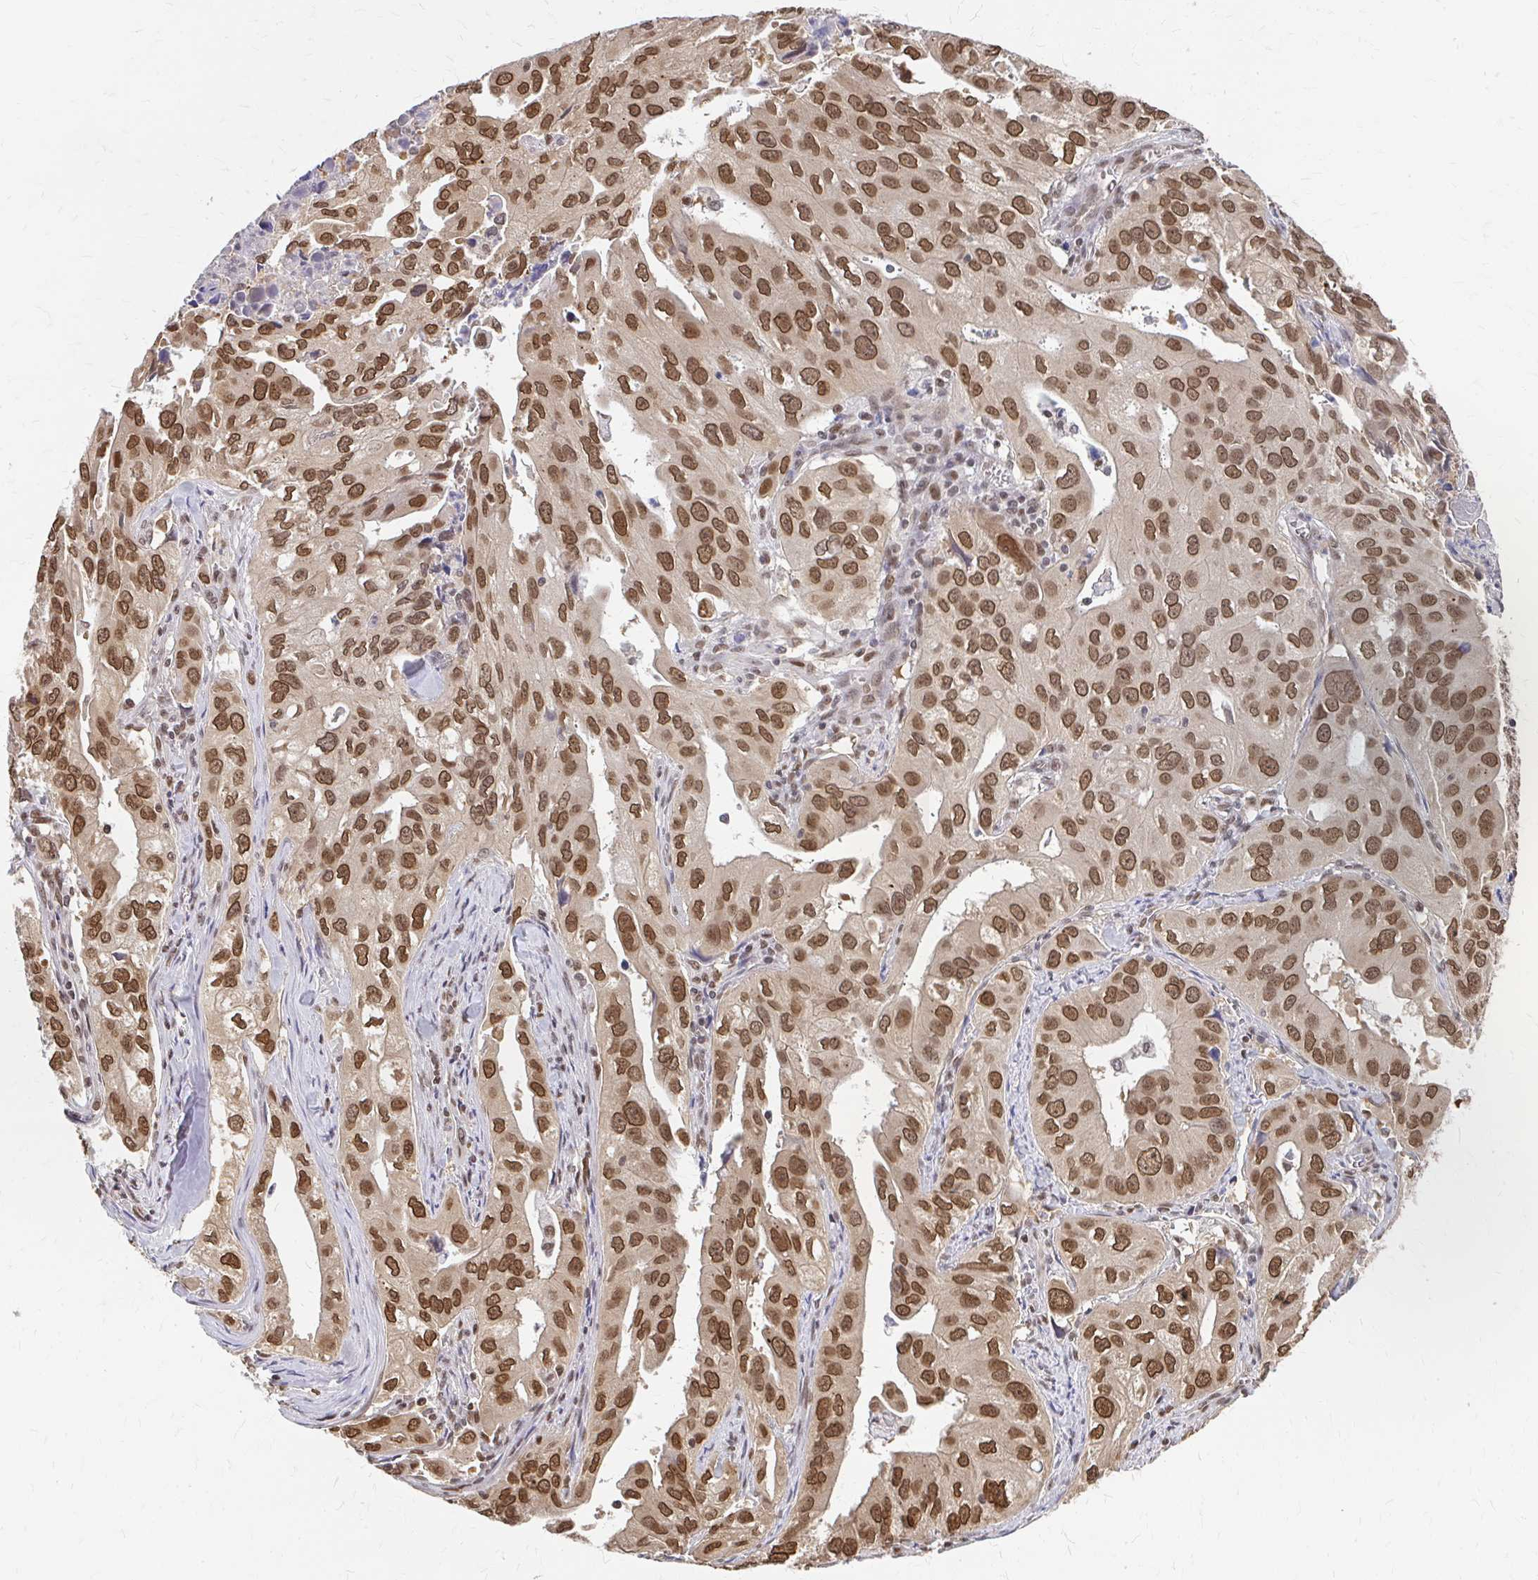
{"staining": {"intensity": "moderate", "quantity": ">75%", "location": "cytoplasmic/membranous,nuclear"}, "tissue": "lung cancer", "cell_type": "Tumor cells", "image_type": "cancer", "snomed": [{"axis": "morphology", "description": "Adenocarcinoma, NOS"}, {"axis": "topography", "description": "Lung"}], "caption": "This histopathology image shows immunohistochemistry staining of human lung cancer (adenocarcinoma), with medium moderate cytoplasmic/membranous and nuclear expression in about >75% of tumor cells.", "gene": "XPO1", "patient": {"sex": "male", "age": 48}}